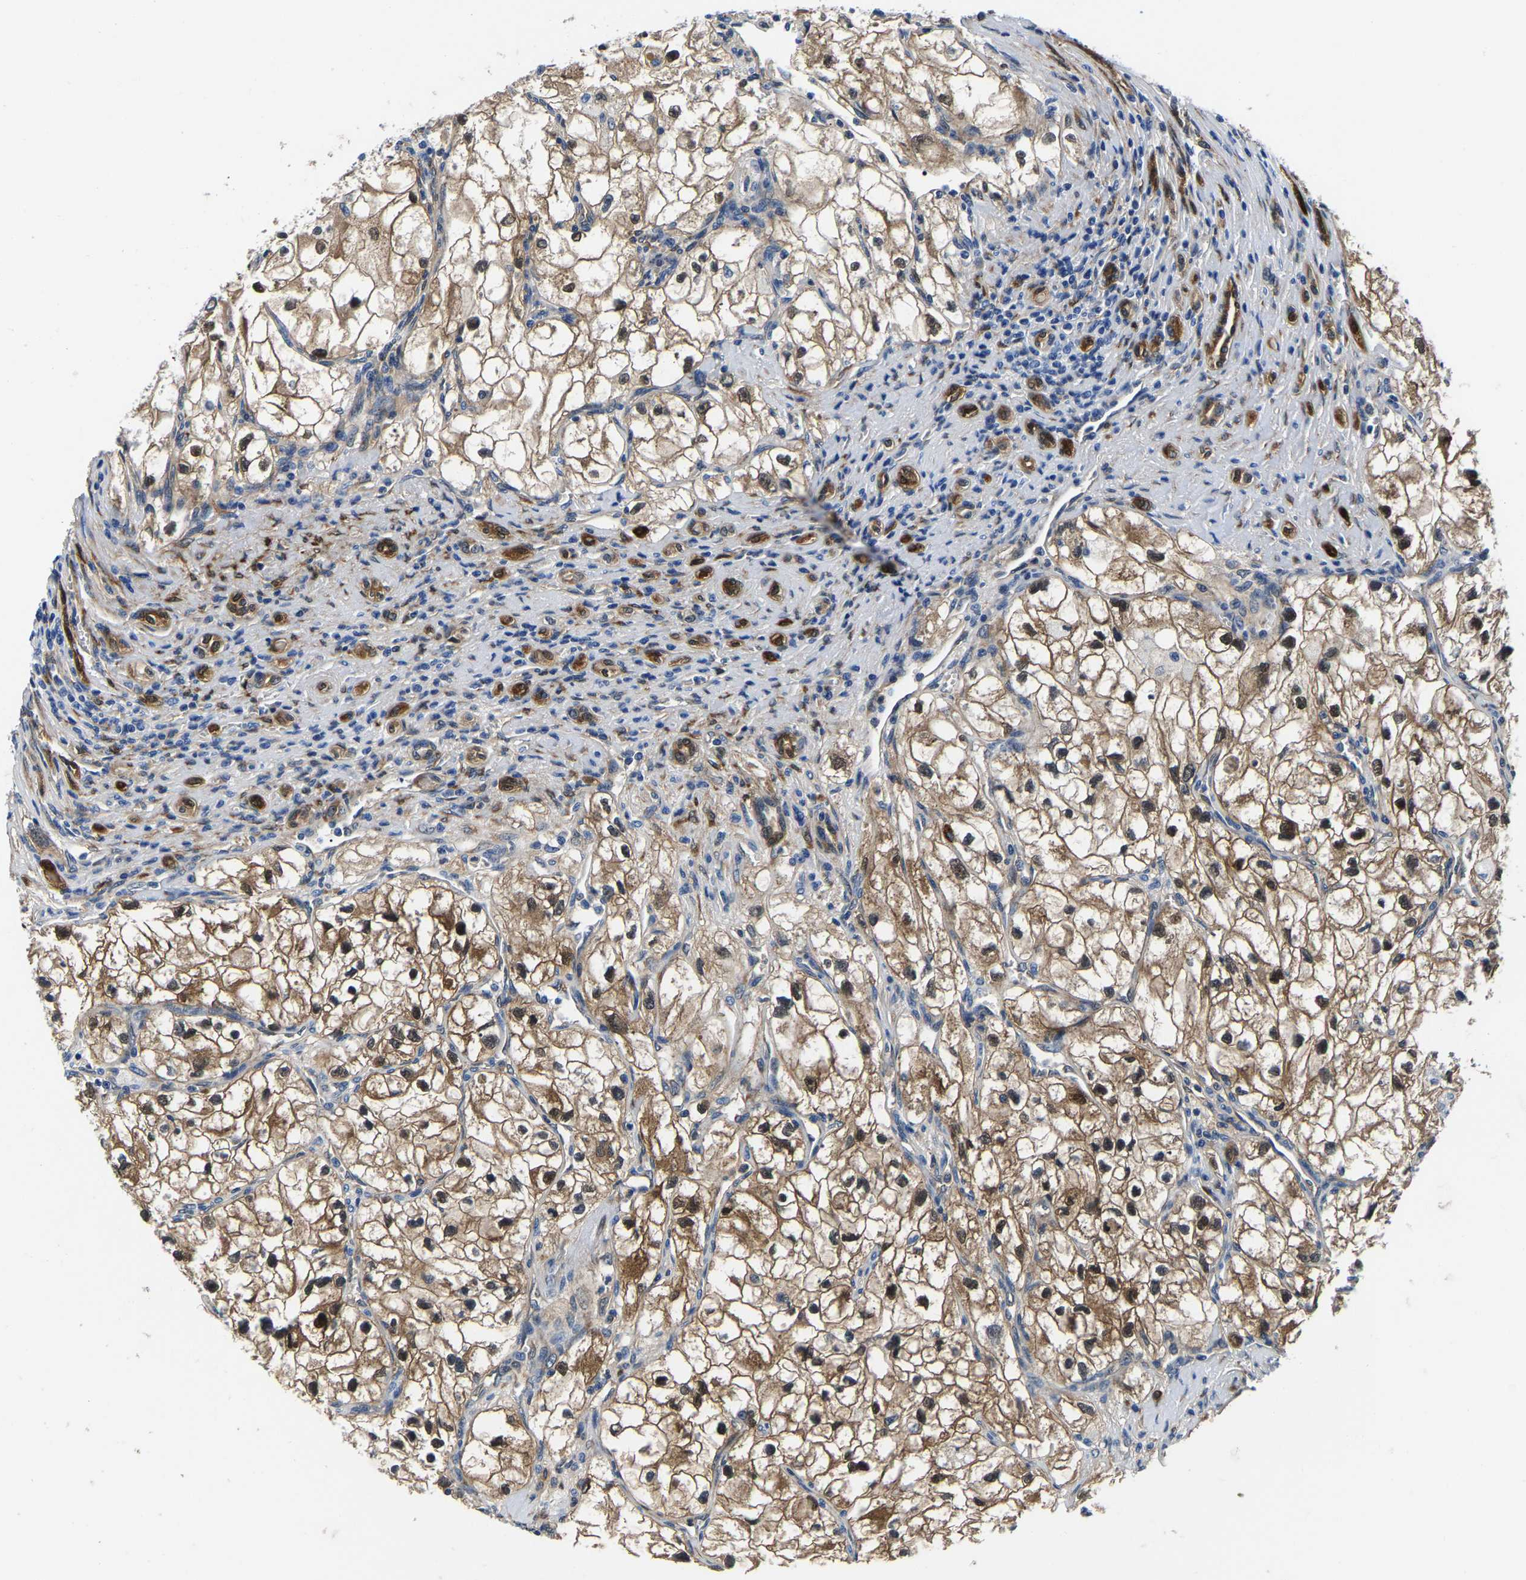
{"staining": {"intensity": "moderate", "quantity": ">75%", "location": "cytoplasmic/membranous"}, "tissue": "renal cancer", "cell_type": "Tumor cells", "image_type": "cancer", "snomed": [{"axis": "morphology", "description": "Adenocarcinoma, NOS"}, {"axis": "topography", "description": "Kidney"}], "caption": "The immunohistochemical stain highlights moderate cytoplasmic/membranous staining in tumor cells of renal cancer tissue. (DAB = brown stain, brightfield microscopy at high magnification).", "gene": "S100A13", "patient": {"sex": "female", "age": 70}}